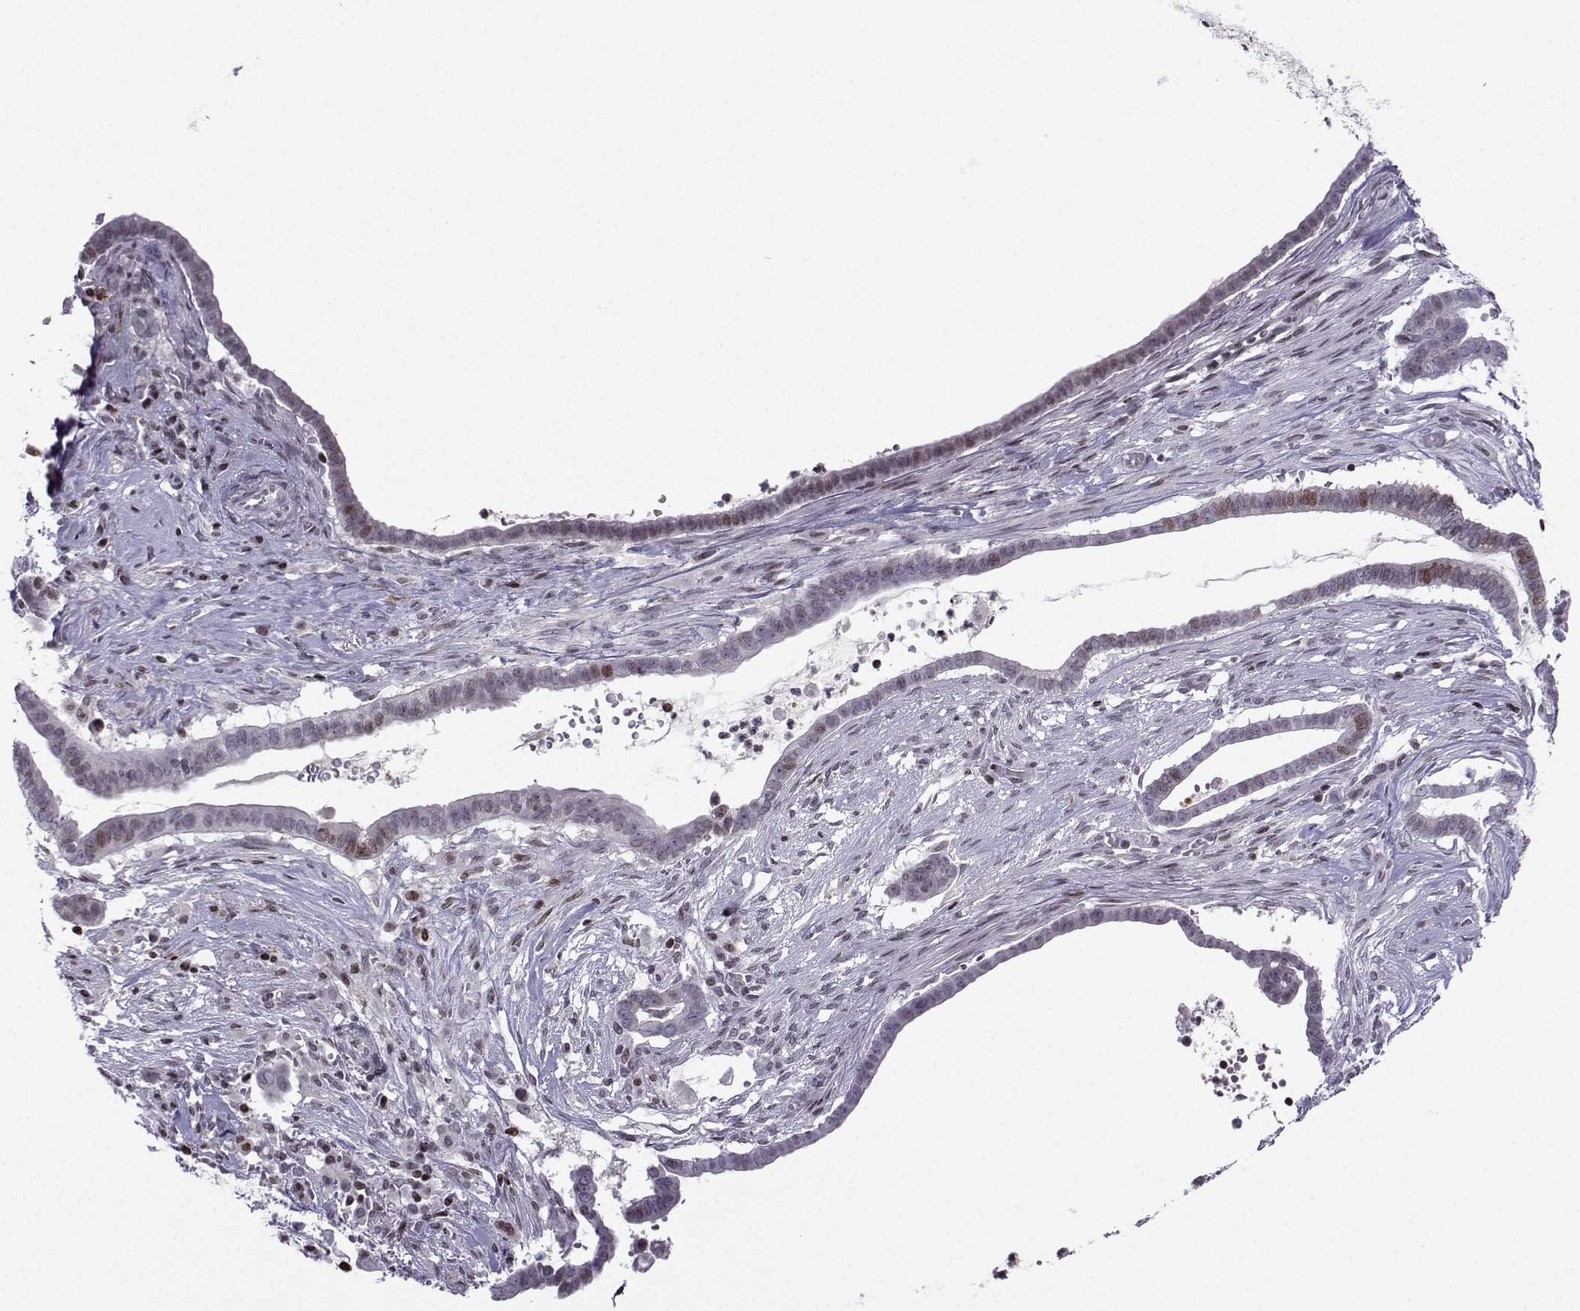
{"staining": {"intensity": "weak", "quantity": "<25%", "location": "nuclear"}, "tissue": "pancreatic cancer", "cell_type": "Tumor cells", "image_type": "cancer", "snomed": [{"axis": "morphology", "description": "Adenocarcinoma, NOS"}, {"axis": "topography", "description": "Pancreas"}], "caption": "This histopathology image is of pancreatic cancer (adenocarcinoma) stained with immunohistochemistry (IHC) to label a protein in brown with the nuclei are counter-stained blue. There is no positivity in tumor cells.", "gene": "ZNF19", "patient": {"sex": "male", "age": 61}}